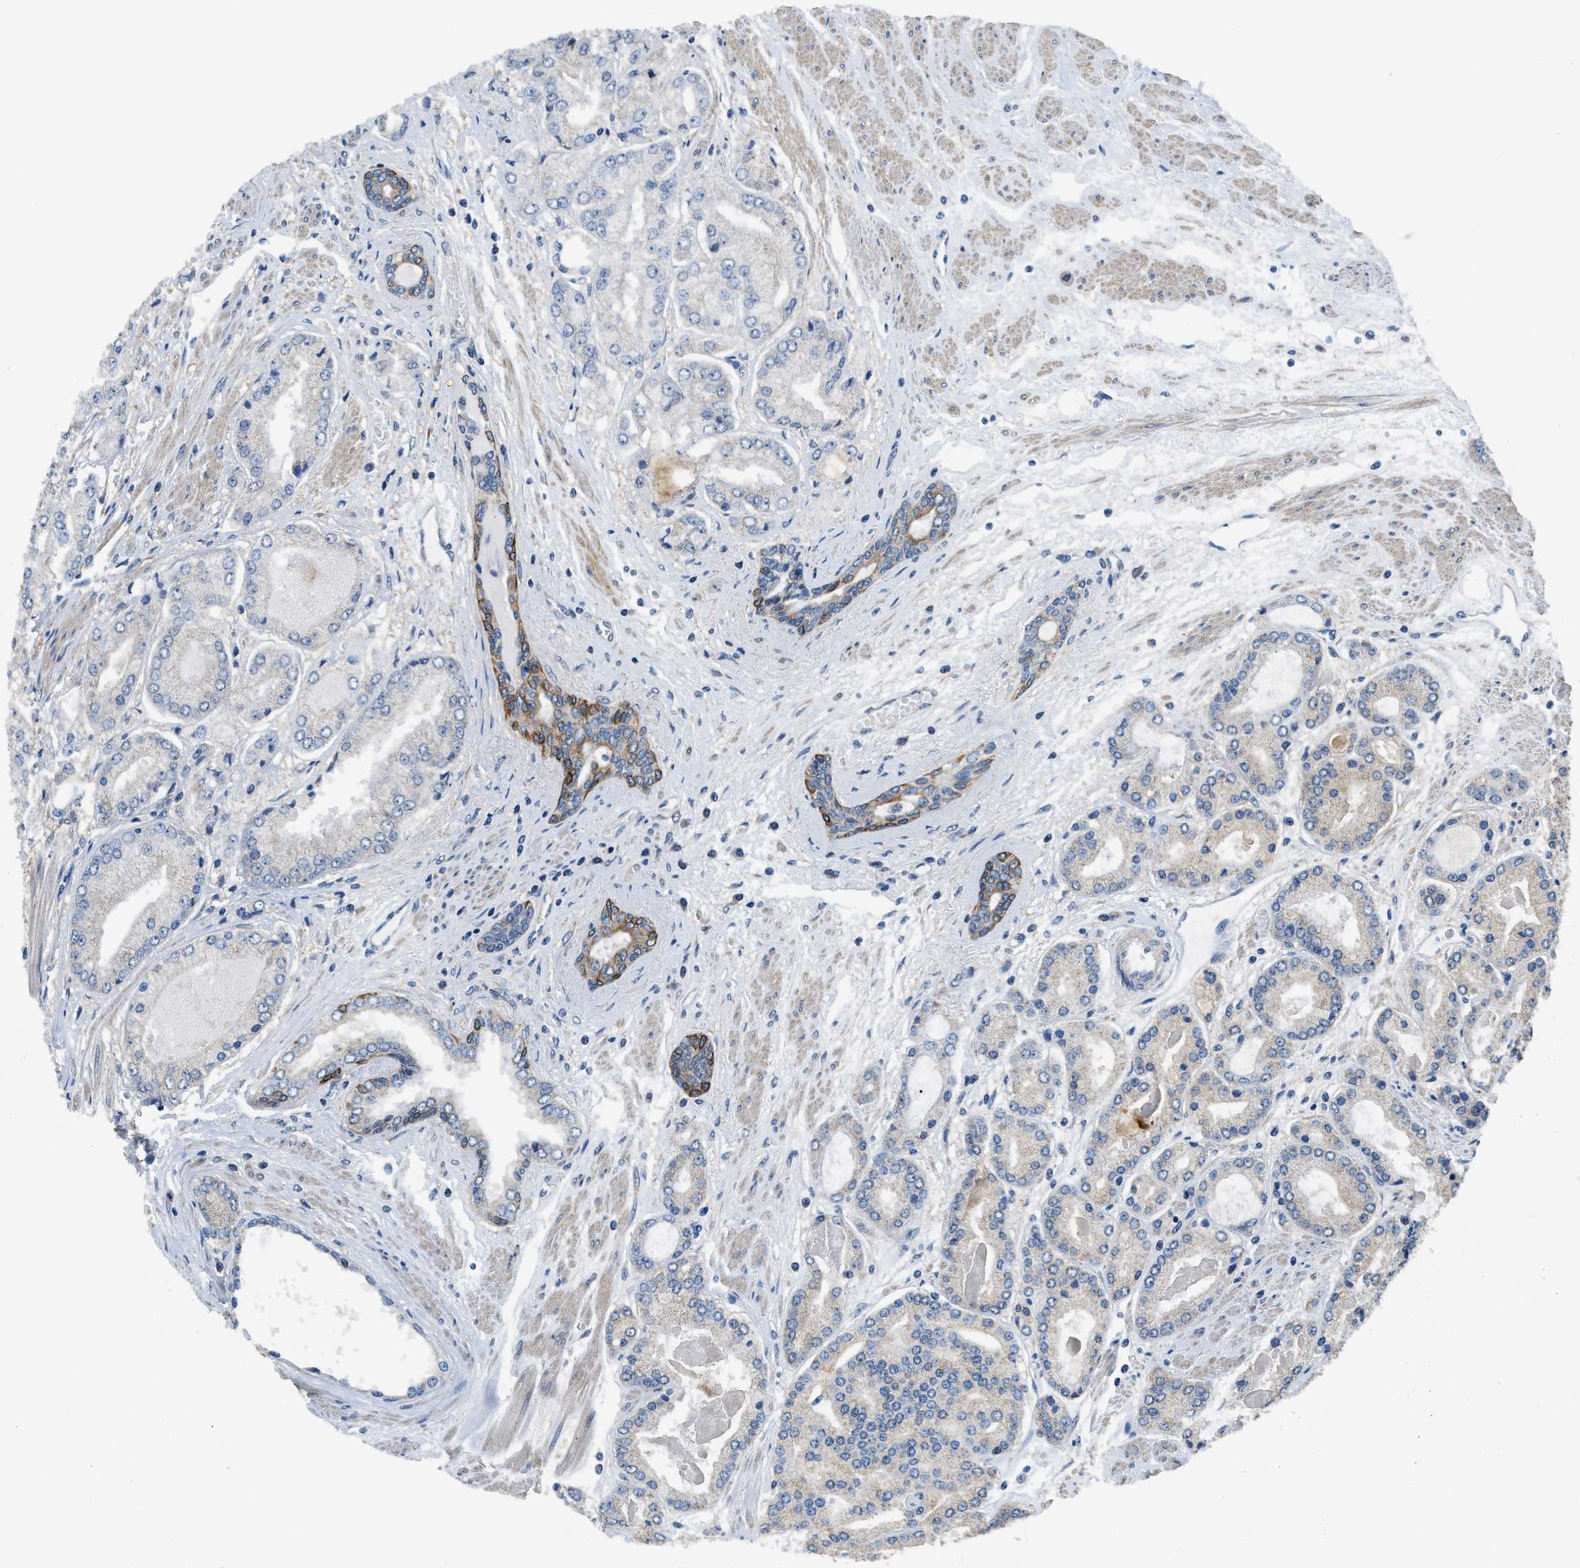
{"staining": {"intensity": "negative", "quantity": "none", "location": "none"}, "tissue": "prostate cancer", "cell_type": "Tumor cells", "image_type": "cancer", "snomed": [{"axis": "morphology", "description": "Adenocarcinoma, High grade"}, {"axis": "topography", "description": "Prostate"}], "caption": "Tumor cells are negative for brown protein staining in prostate adenocarcinoma (high-grade).", "gene": "SSH2", "patient": {"sex": "male", "age": 59}}